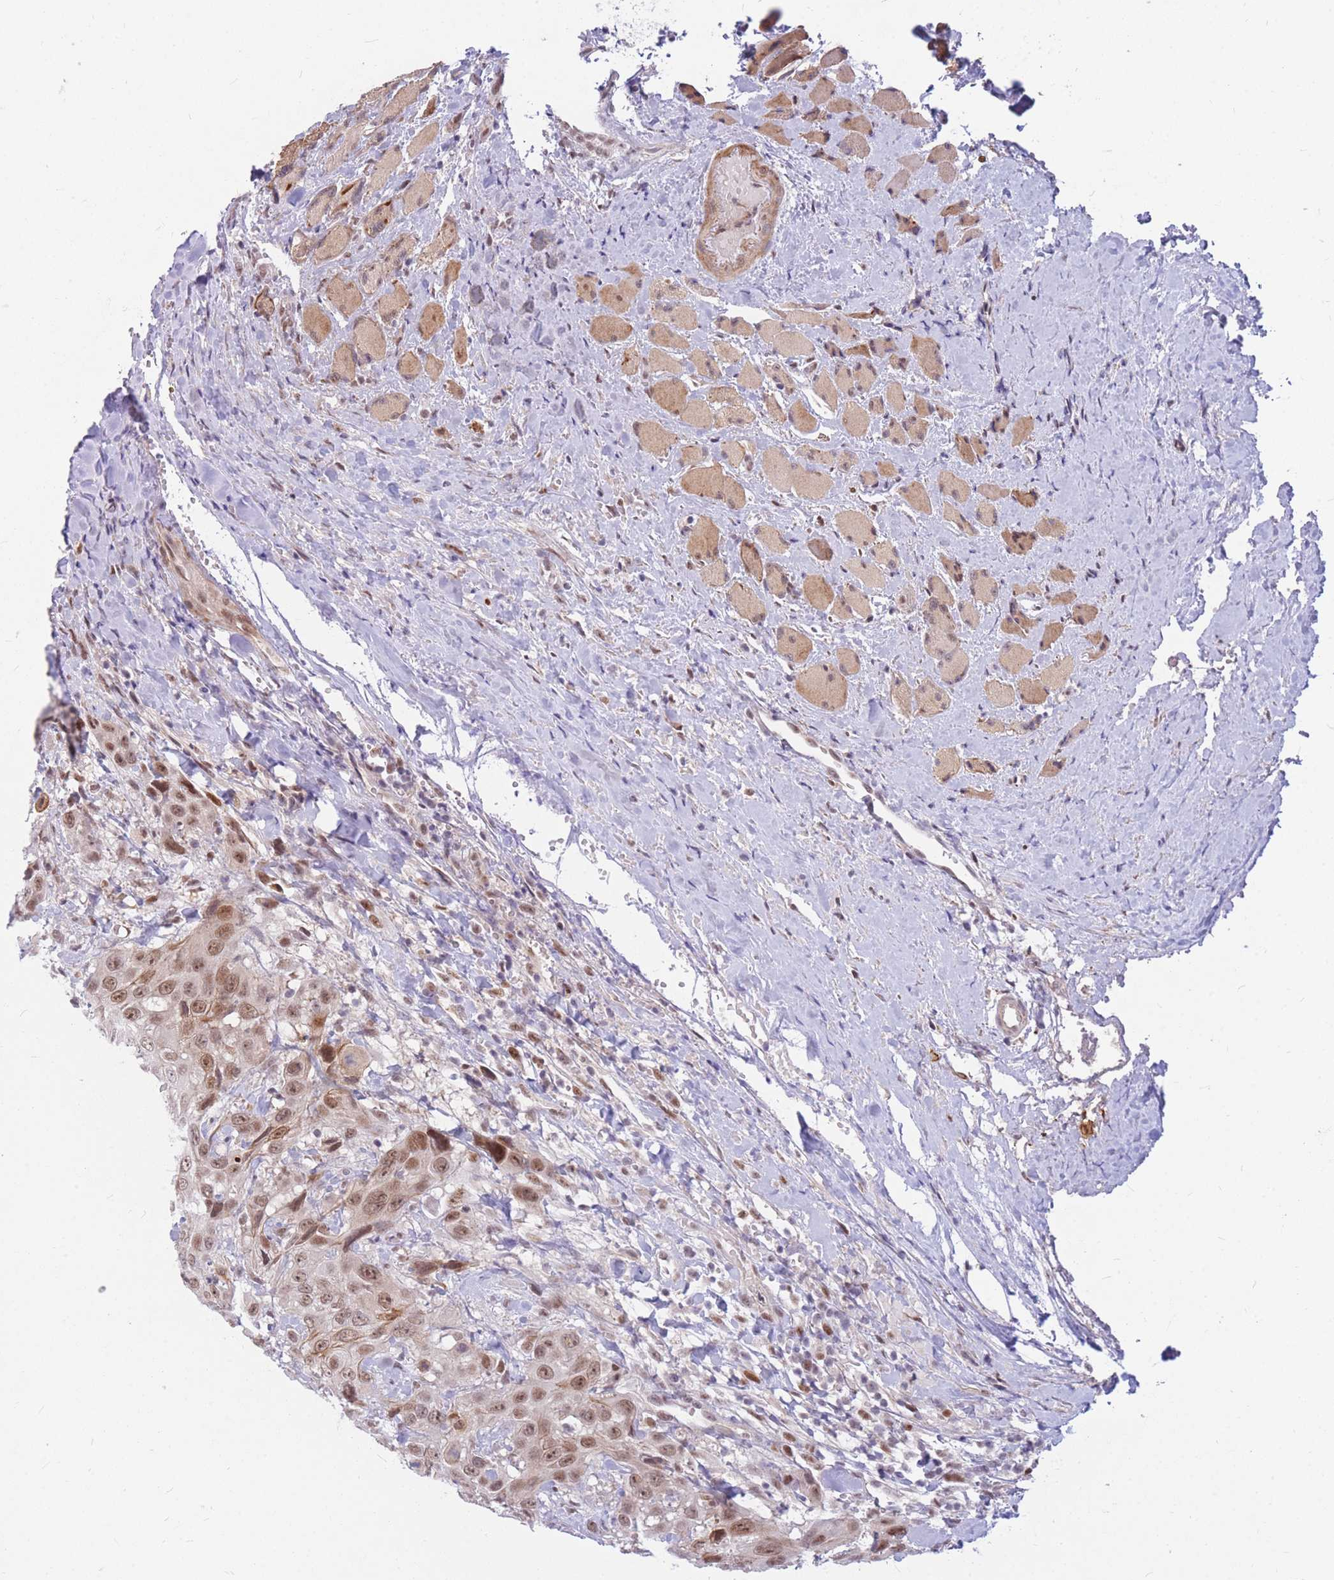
{"staining": {"intensity": "moderate", "quantity": ">75%", "location": "nuclear"}, "tissue": "head and neck cancer", "cell_type": "Tumor cells", "image_type": "cancer", "snomed": [{"axis": "morphology", "description": "Squamous cell carcinoma, NOS"}, {"axis": "topography", "description": "Head-Neck"}], "caption": "Brown immunohistochemical staining in head and neck cancer demonstrates moderate nuclear positivity in about >75% of tumor cells.", "gene": "ERCC2", "patient": {"sex": "male", "age": 81}}